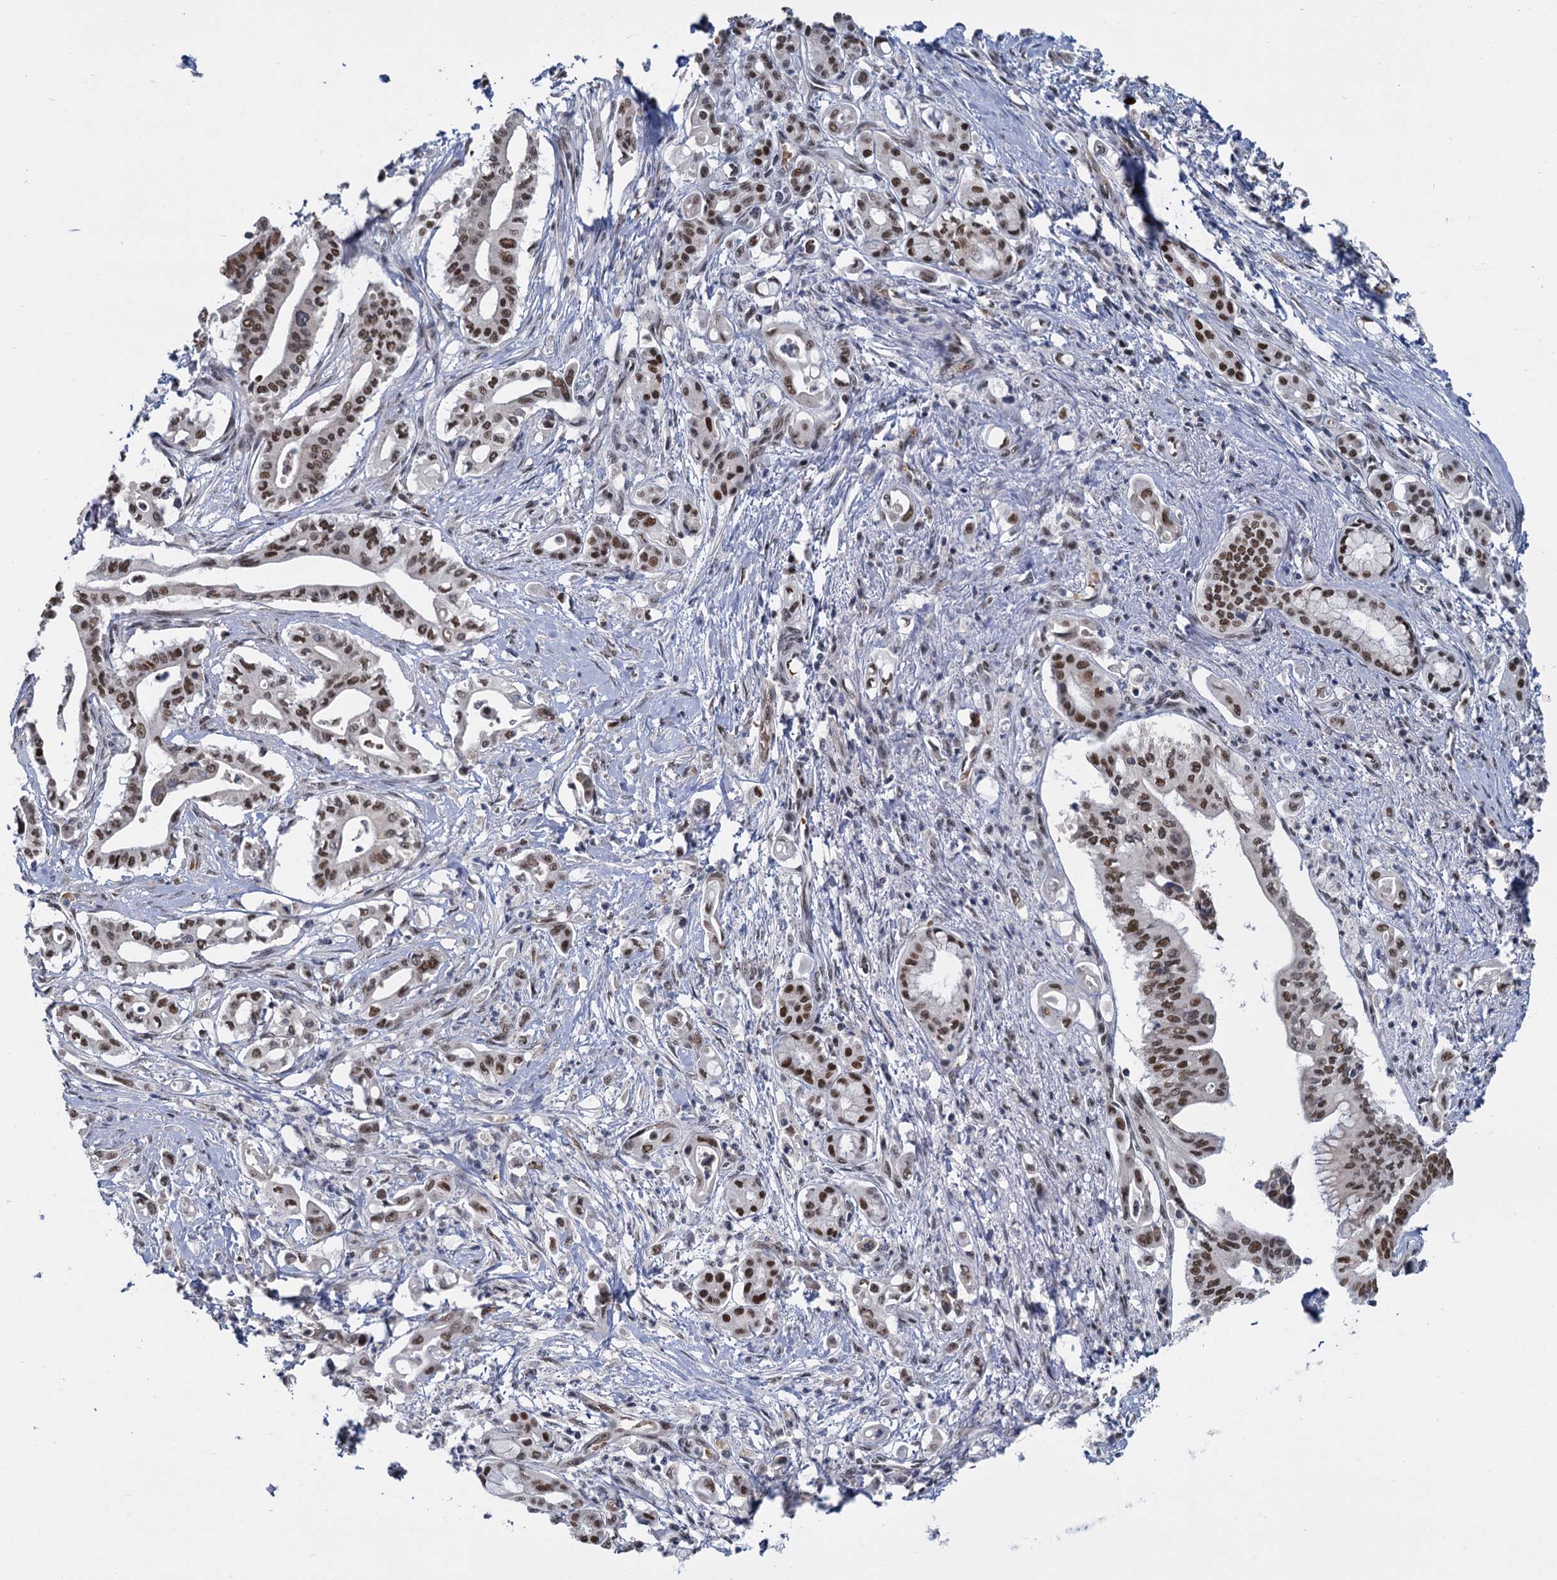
{"staining": {"intensity": "moderate", "quantity": ">75%", "location": "nuclear"}, "tissue": "pancreatic cancer", "cell_type": "Tumor cells", "image_type": "cancer", "snomed": [{"axis": "morphology", "description": "Adenocarcinoma, NOS"}, {"axis": "topography", "description": "Pancreas"}], "caption": "Approximately >75% of tumor cells in adenocarcinoma (pancreatic) display moderate nuclear protein staining as visualized by brown immunohistochemical staining.", "gene": "RPRD1A", "patient": {"sex": "female", "age": 77}}